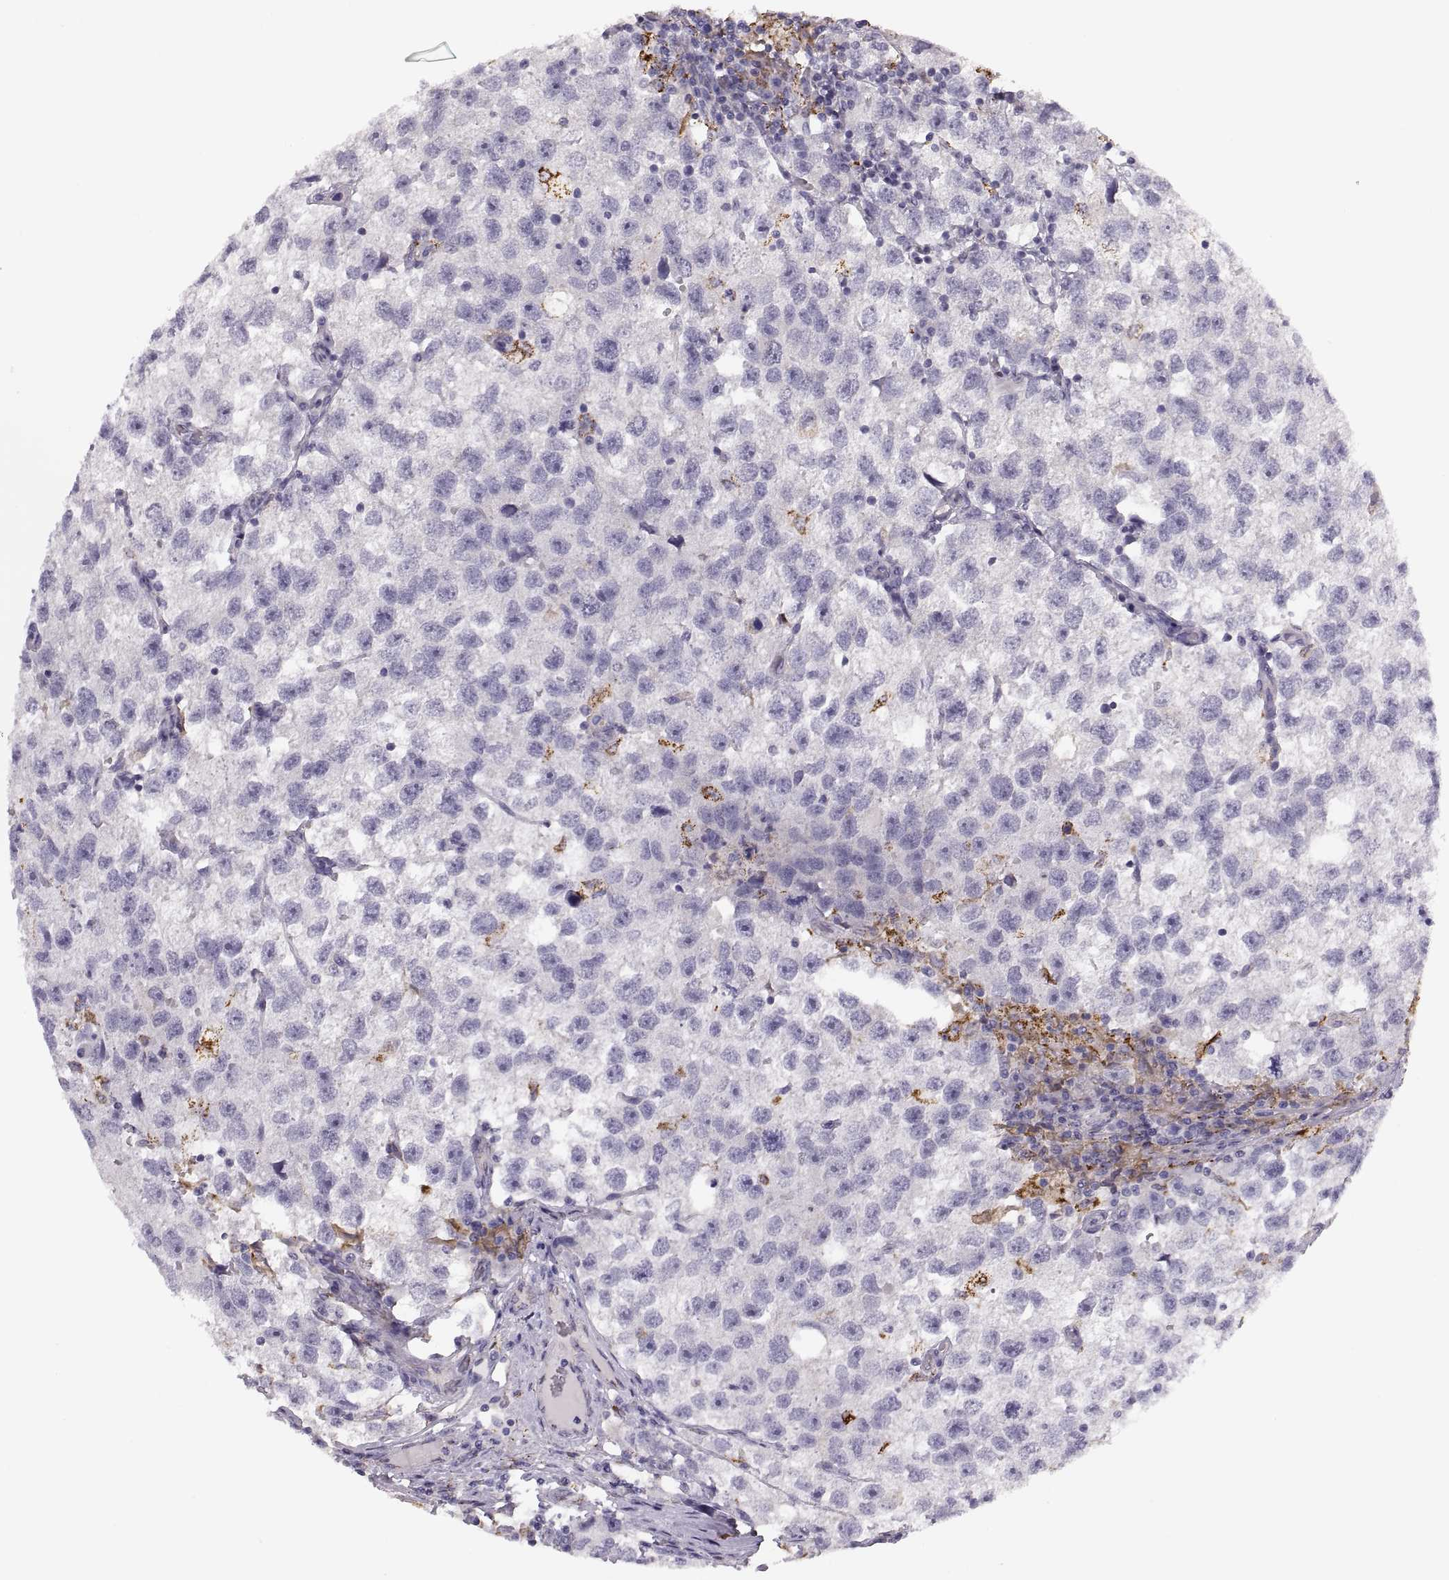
{"staining": {"intensity": "negative", "quantity": "none", "location": "none"}, "tissue": "testis cancer", "cell_type": "Tumor cells", "image_type": "cancer", "snomed": [{"axis": "morphology", "description": "Seminoma, NOS"}, {"axis": "topography", "description": "Testis"}], "caption": "An immunohistochemistry (IHC) micrograph of testis cancer (seminoma) is shown. There is no staining in tumor cells of testis cancer (seminoma). (DAB immunohistochemistry (IHC) visualized using brightfield microscopy, high magnification).", "gene": "COL9A3", "patient": {"sex": "male", "age": 26}}